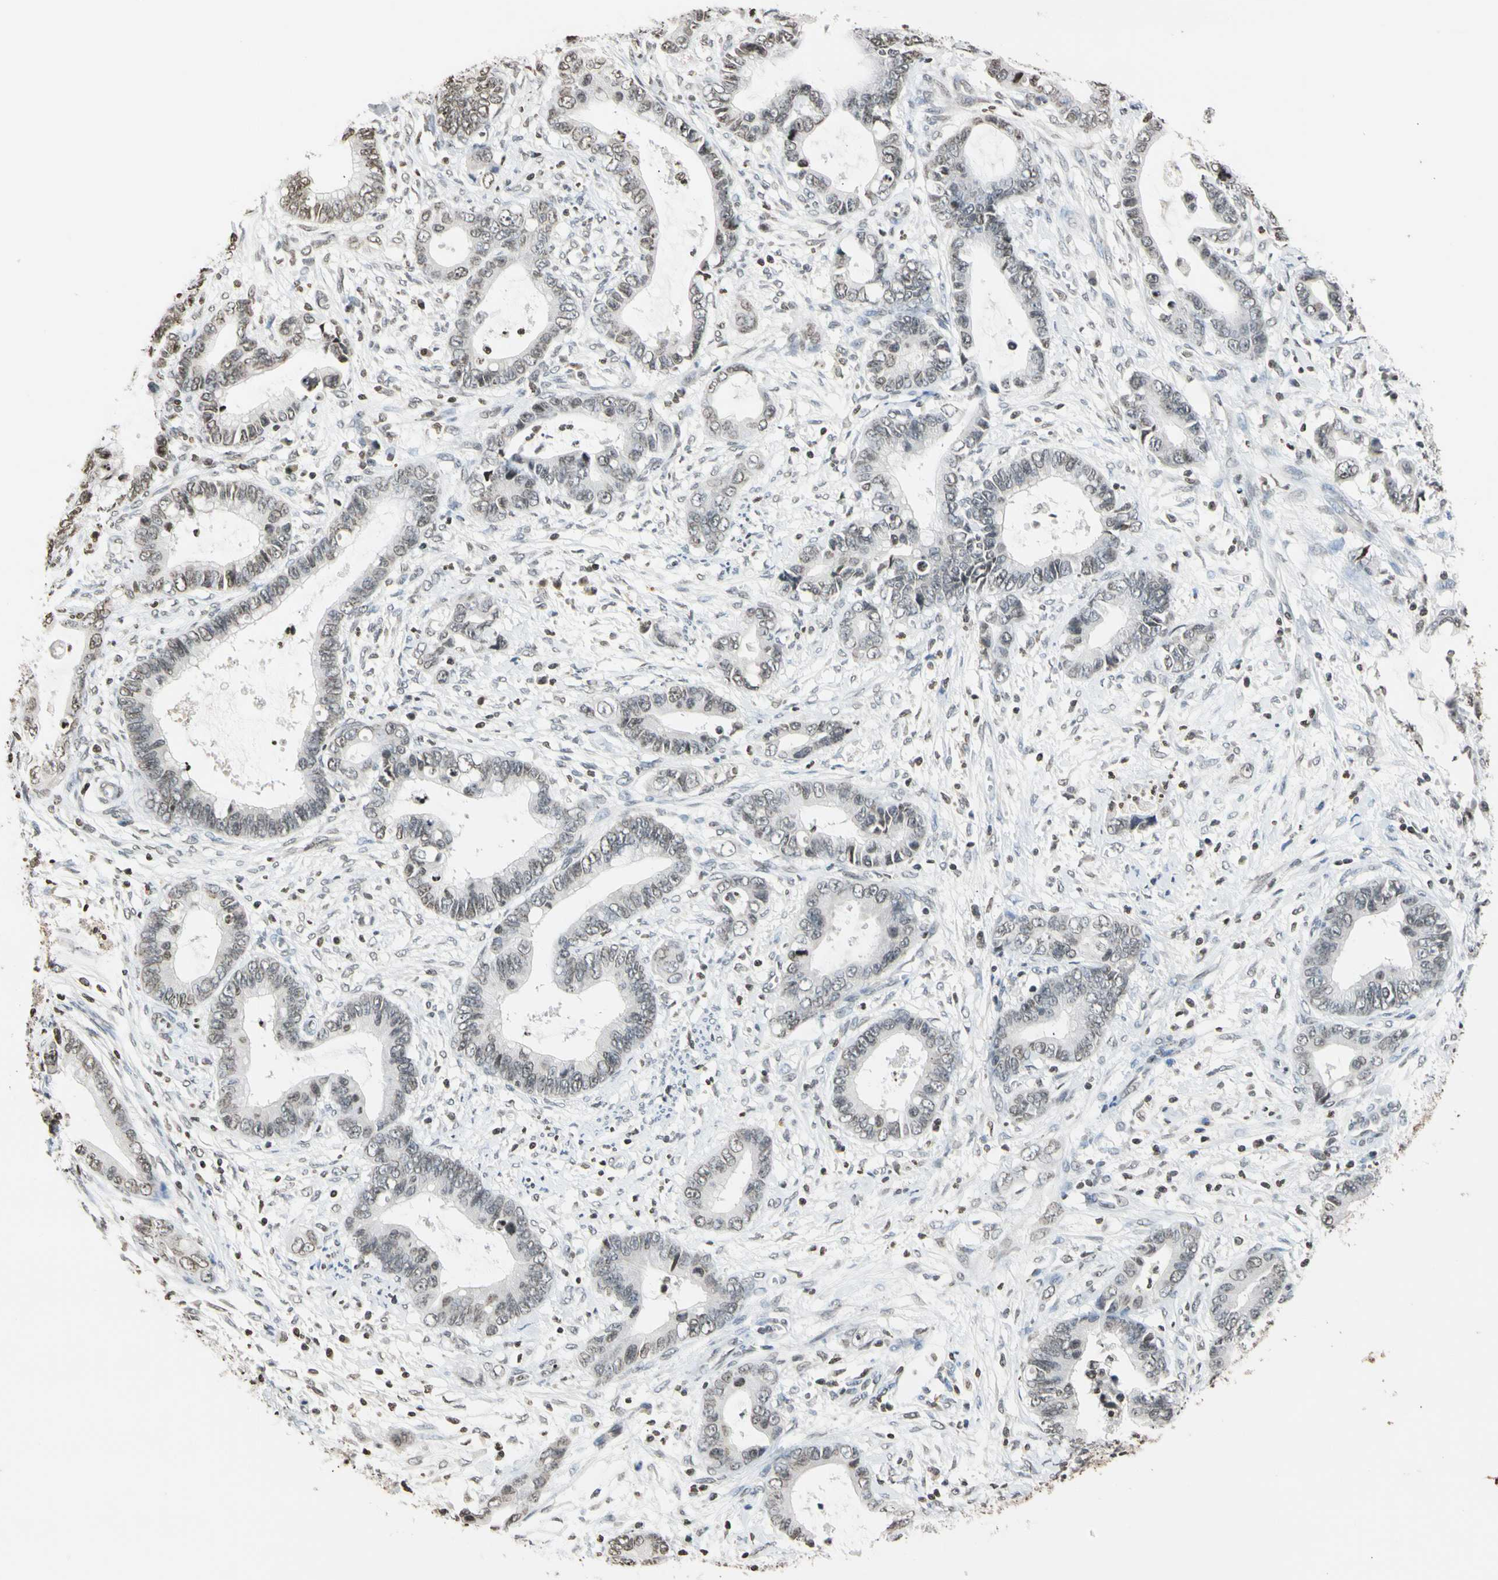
{"staining": {"intensity": "weak", "quantity": "25%-75%", "location": "nuclear"}, "tissue": "cervical cancer", "cell_type": "Tumor cells", "image_type": "cancer", "snomed": [{"axis": "morphology", "description": "Adenocarcinoma, NOS"}, {"axis": "topography", "description": "Cervix"}], "caption": "Immunohistochemistry photomicrograph of neoplastic tissue: cervical cancer stained using immunohistochemistry demonstrates low levels of weak protein expression localized specifically in the nuclear of tumor cells, appearing as a nuclear brown color.", "gene": "GPX4", "patient": {"sex": "female", "age": 44}}